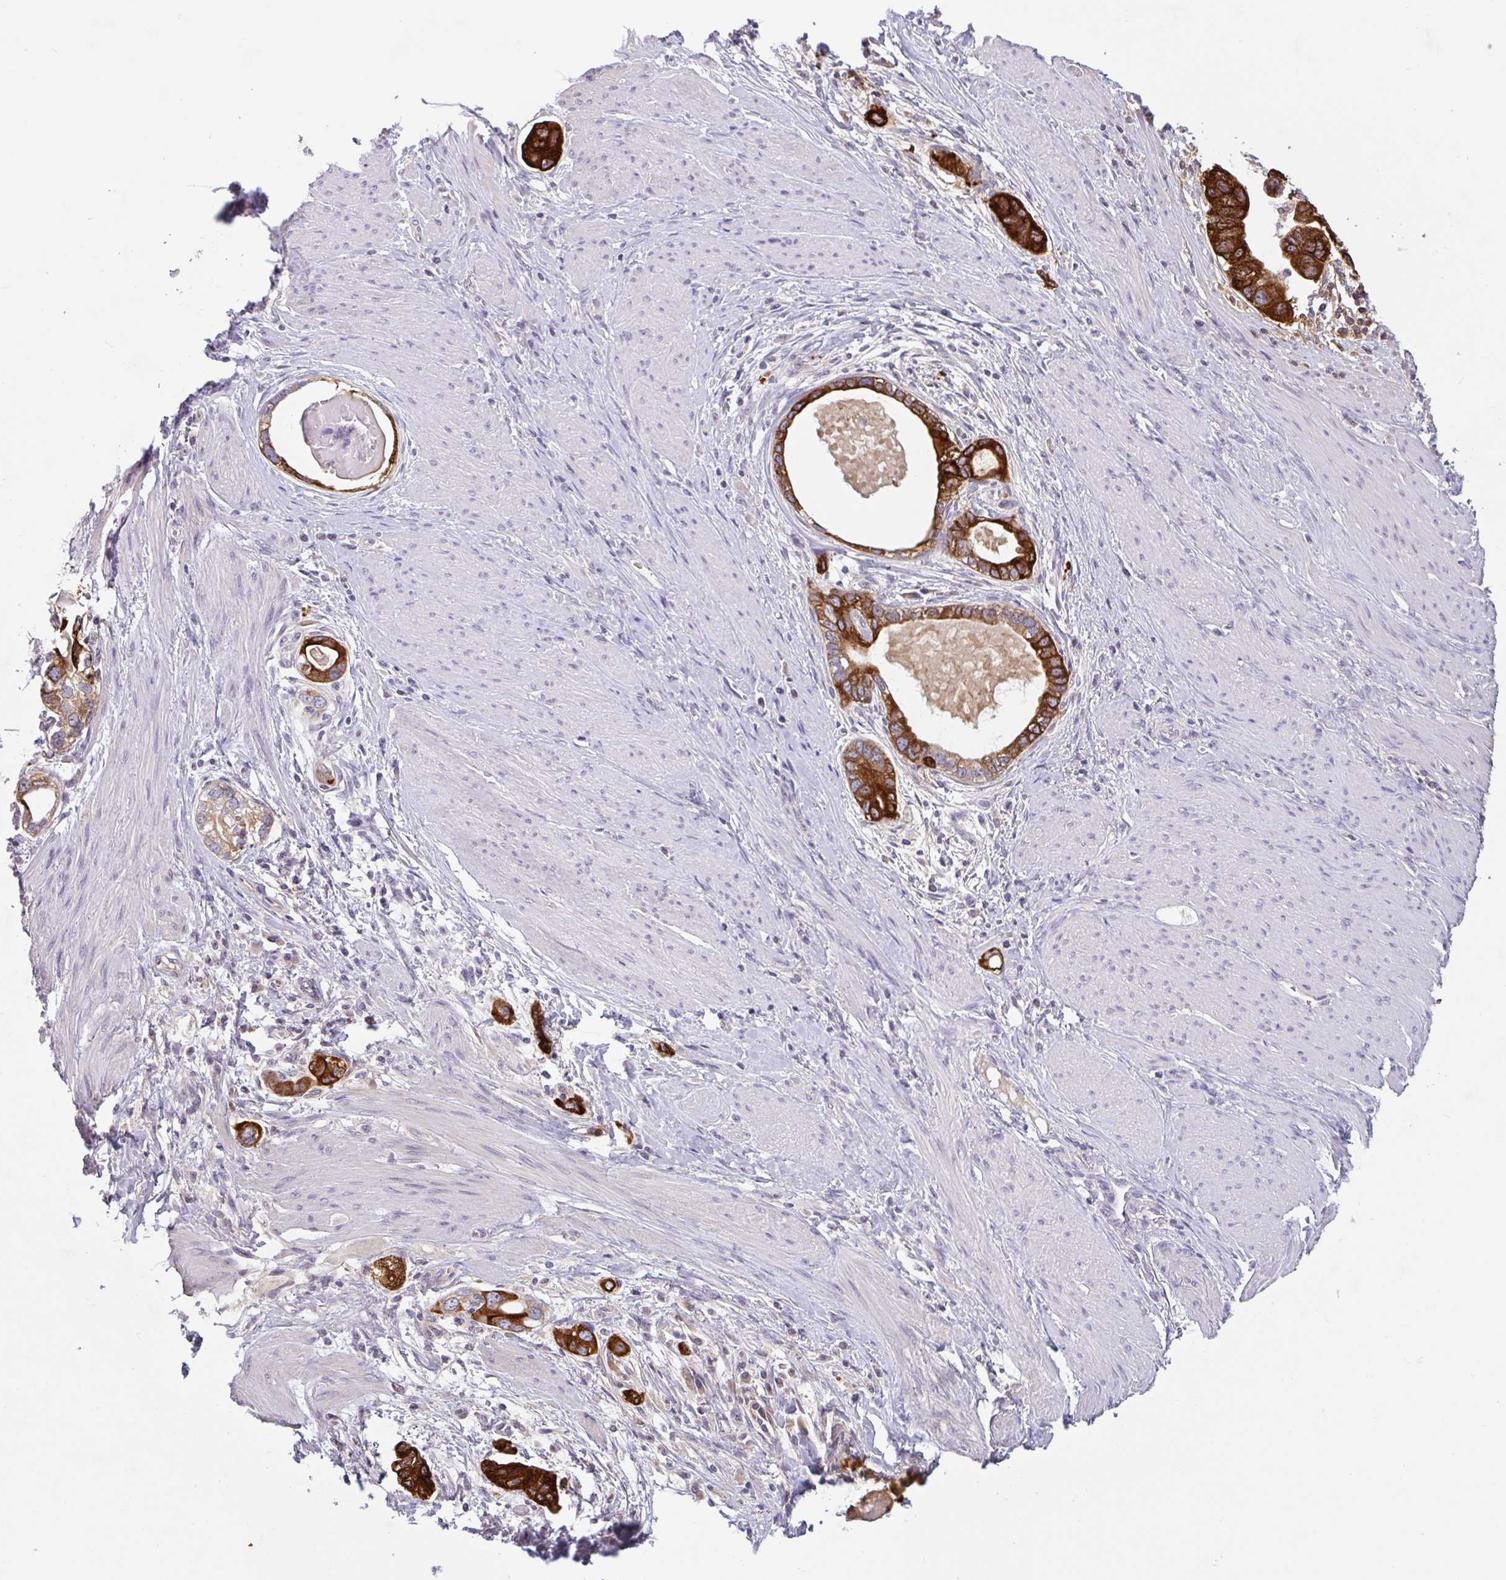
{"staining": {"intensity": "strong", "quantity": ">75%", "location": "cytoplasmic/membranous"}, "tissue": "stomach cancer", "cell_type": "Tumor cells", "image_type": "cancer", "snomed": [{"axis": "morphology", "description": "Adenocarcinoma, NOS"}, {"axis": "topography", "description": "Stomach, lower"}], "caption": "Adenocarcinoma (stomach) stained for a protein demonstrates strong cytoplasmic/membranous positivity in tumor cells. The staining was performed using DAB (3,3'-diaminobenzidine), with brown indicating positive protein expression. Nuclei are stained blue with hematoxylin.", "gene": "CTSE", "patient": {"sex": "female", "age": 93}}